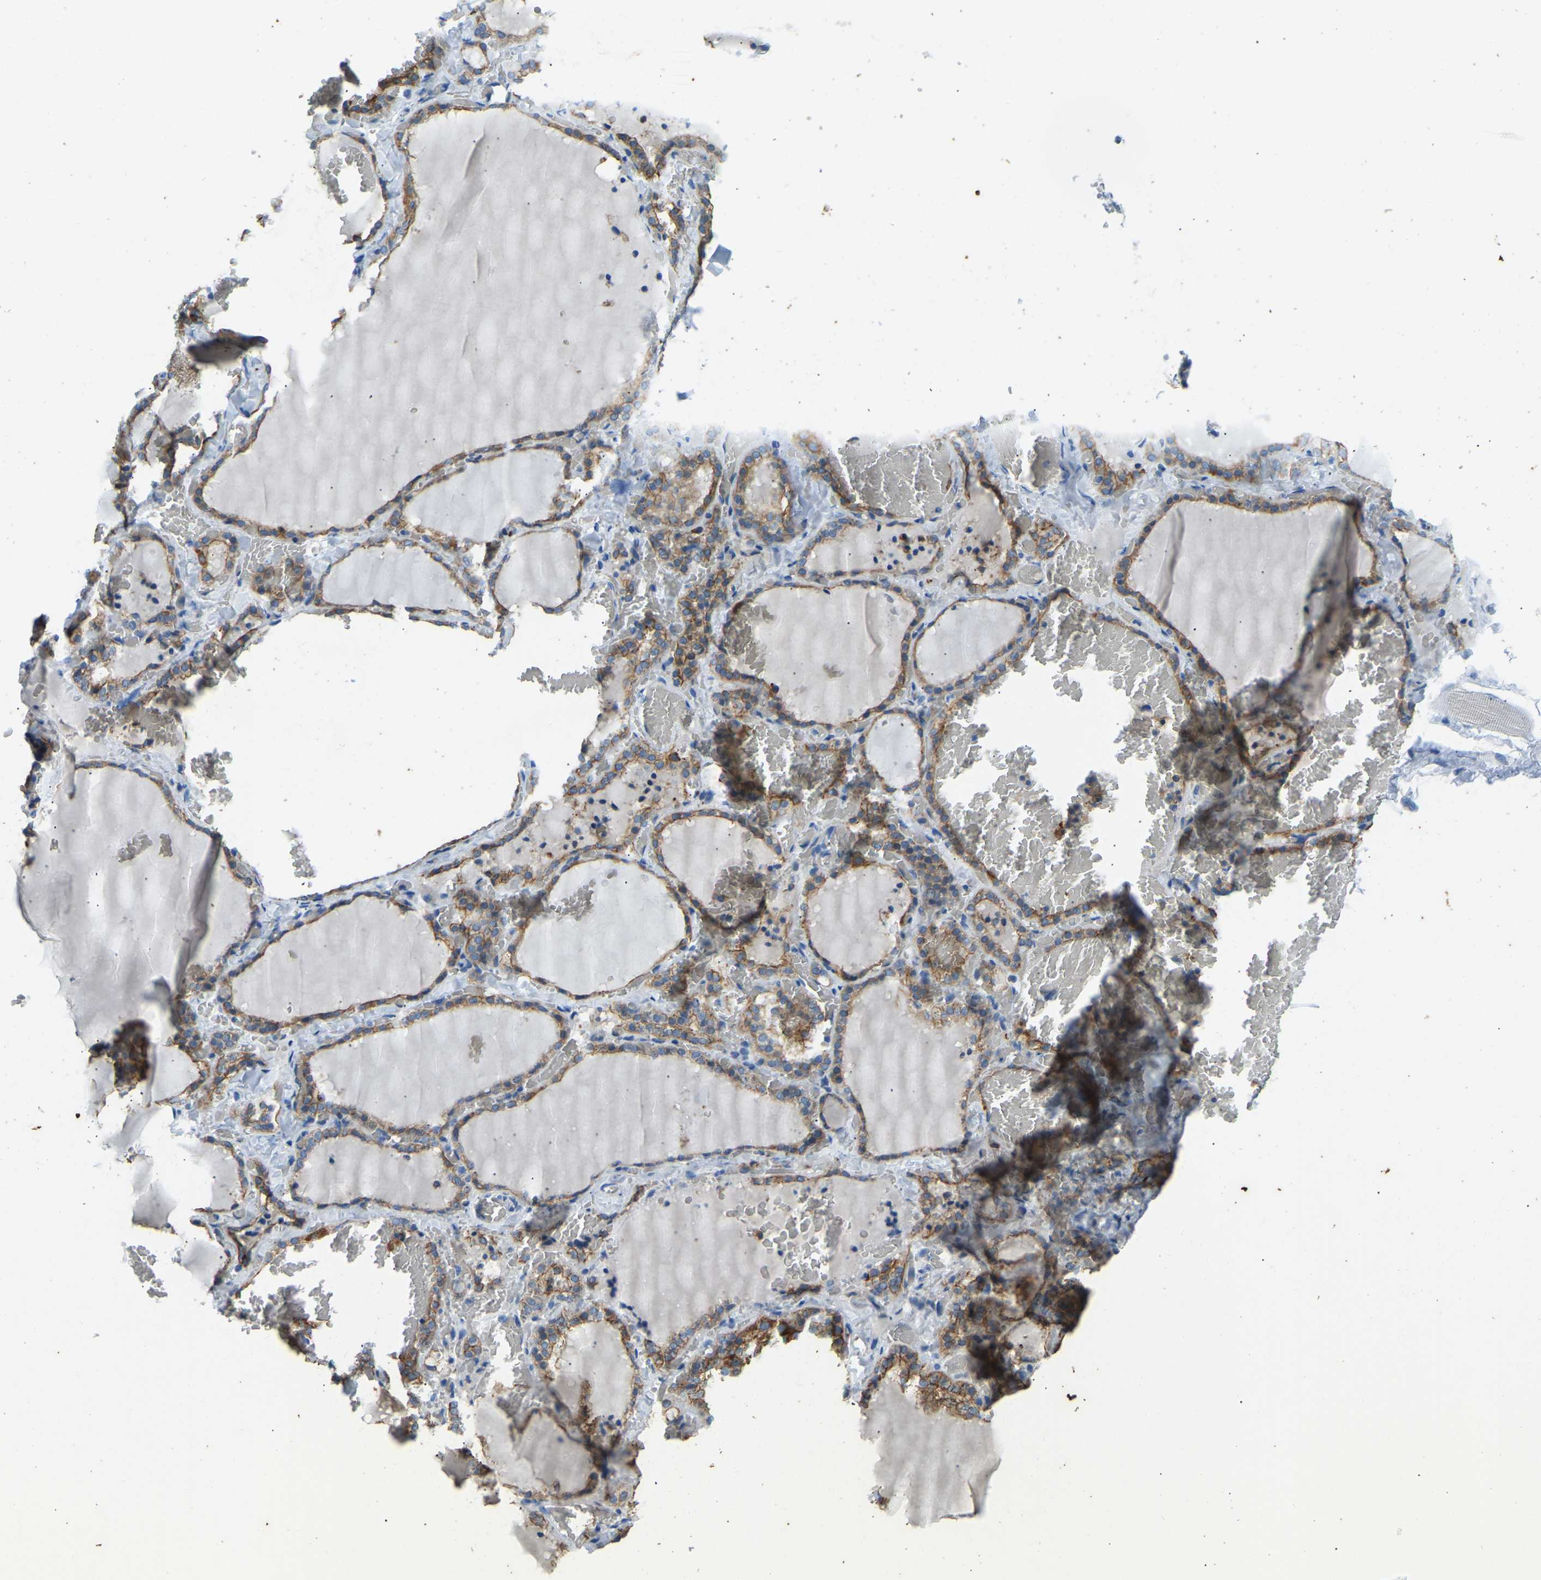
{"staining": {"intensity": "moderate", "quantity": ">75%", "location": "cytoplasmic/membranous"}, "tissue": "thyroid gland", "cell_type": "Glandular cells", "image_type": "normal", "snomed": [{"axis": "morphology", "description": "Normal tissue, NOS"}, {"axis": "topography", "description": "Thyroid gland"}], "caption": "This histopathology image shows IHC staining of unremarkable thyroid gland, with medium moderate cytoplasmic/membranous expression in about >75% of glandular cells.", "gene": "ZNF200", "patient": {"sex": "female", "age": 22}}